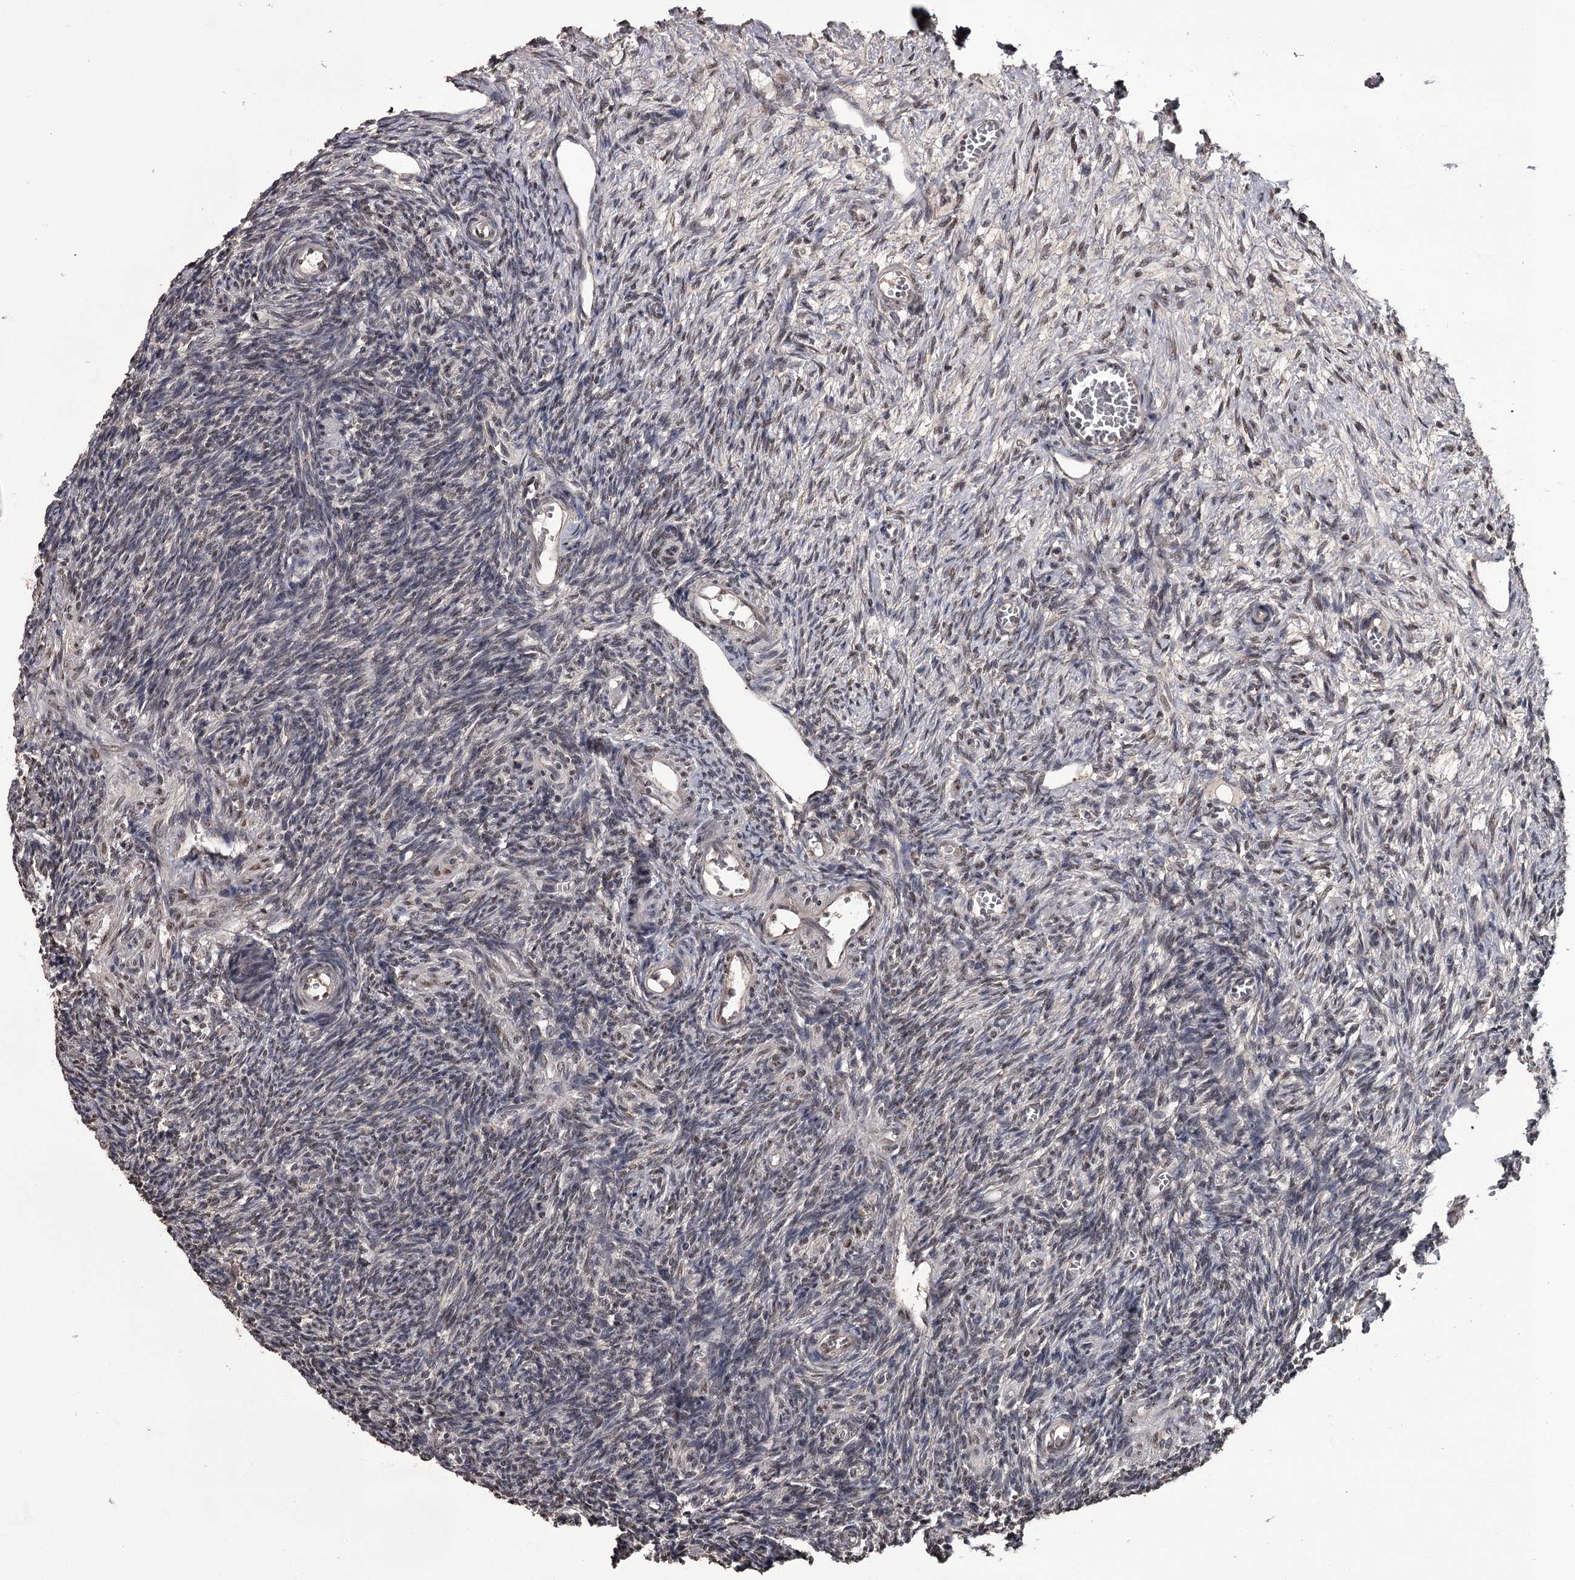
{"staining": {"intensity": "moderate", "quantity": ">75%", "location": "nuclear"}, "tissue": "ovary", "cell_type": "Follicle cells", "image_type": "normal", "snomed": [{"axis": "morphology", "description": "Normal tissue, NOS"}, {"axis": "topography", "description": "Ovary"}], "caption": "The immunohistochemical stain shows moderate nuclear expression in follicle cells of normal ovary. Immunohistochemistry stains the protein in brown and the nuclei are stained blue.", "gene": "PRPF40B", "patient": {"sex": "female", "age": 27}}